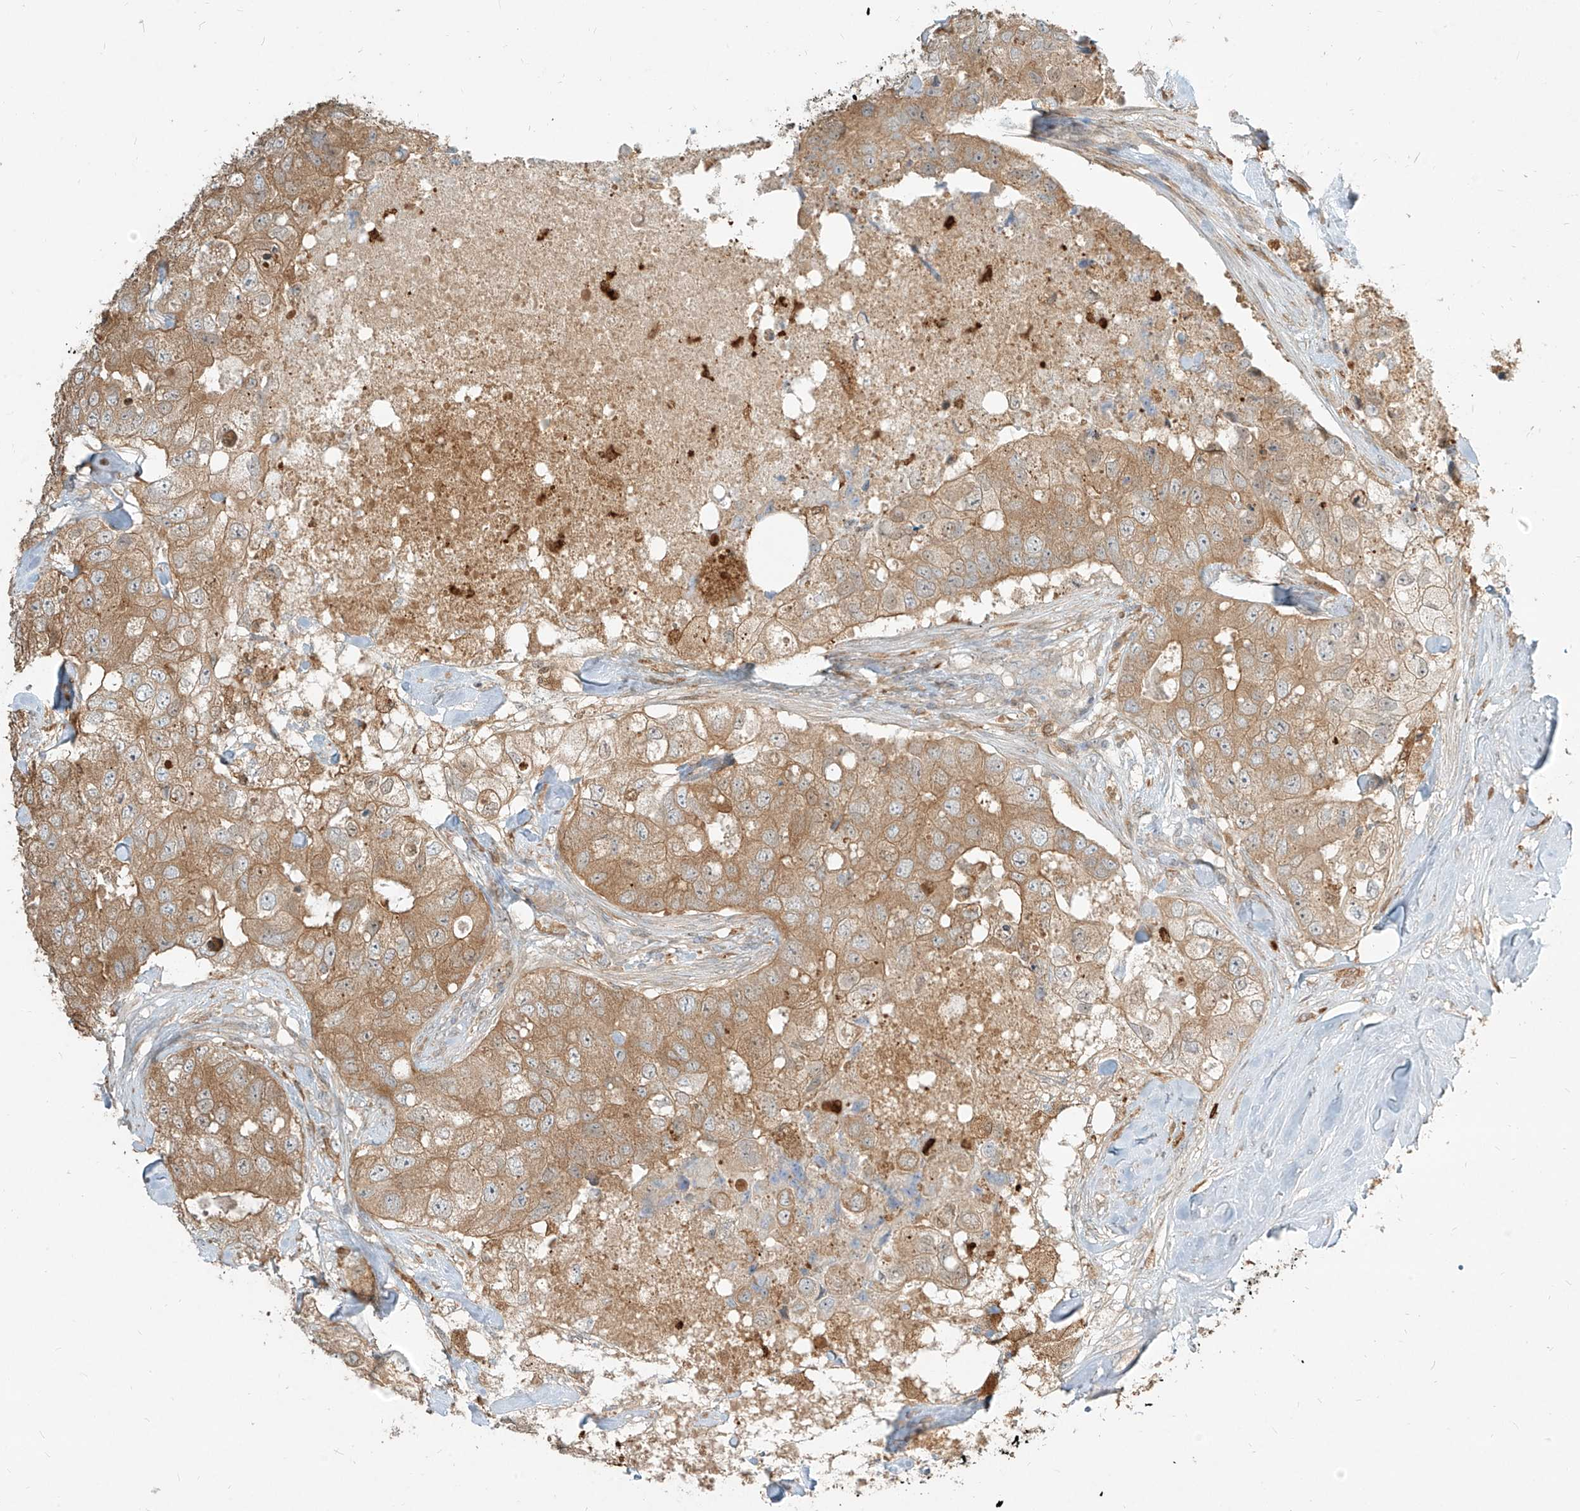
{"staining": {"intensity": "moderate", "quantity": ">75%", "location": "cytoplasmic/membranous"}, "tissue": "breast cancer", "cell_type": "Tumor cells", "image_type": "cancer", "snomed": [{"axis": "morphology", "description": "Duct carcinoma"}, {"axis": "topography", "description": "Breast"}], "caption": "Breast invasive ductal carcinoma was stained to show a protein in brown. There is medium levels of moderate cytoplasmic/membranous positivity in approximately >75% of tumor cells. (Stains: DAB (3,3'-diaminobenzidine) in brown, nuclei in blue, Microscopy: brightfield microscopy at high magnification).", "gene": "PGD", "patient": {"sex": "female", "age": 62}}